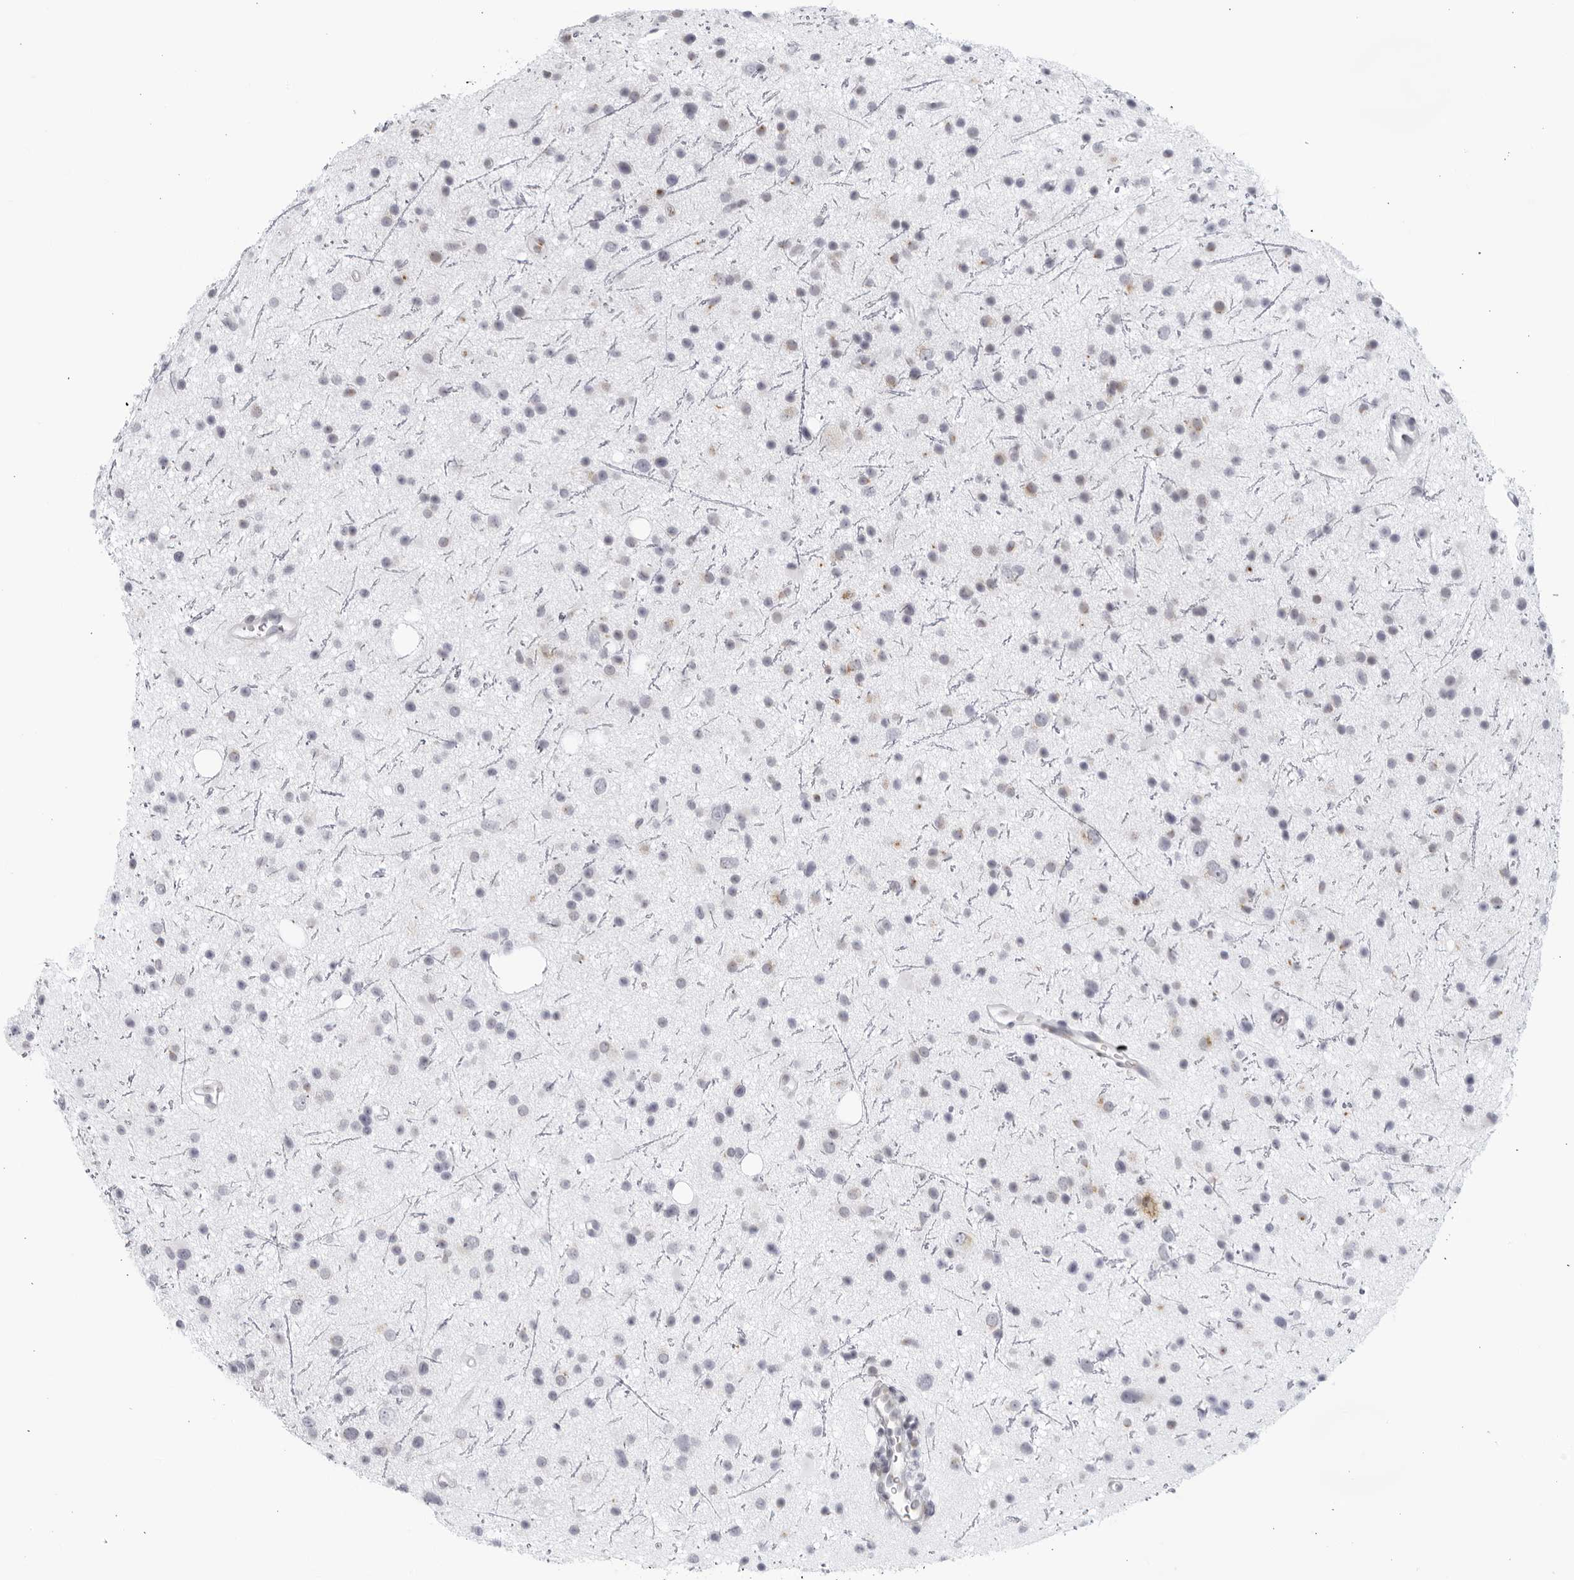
{"staining": {"intensity": "weak", "quantity": "<25%", "location": "cytoplasmic/membranous"}, "tissue": "glioma", "cell_type": "Tumor cells", "image_type": "cancer", "snomed": [{"axis": "morphology", "description": "Glioma, malignant, Low grade"}, {"axis": "topography", "description": "Cerebral cortex"}], "caption": "The histopathology image demonstrates no staining of tumor cells in glioma.", "gene": "WDTC1", "patient": {"sex": "female", "age": 39}}